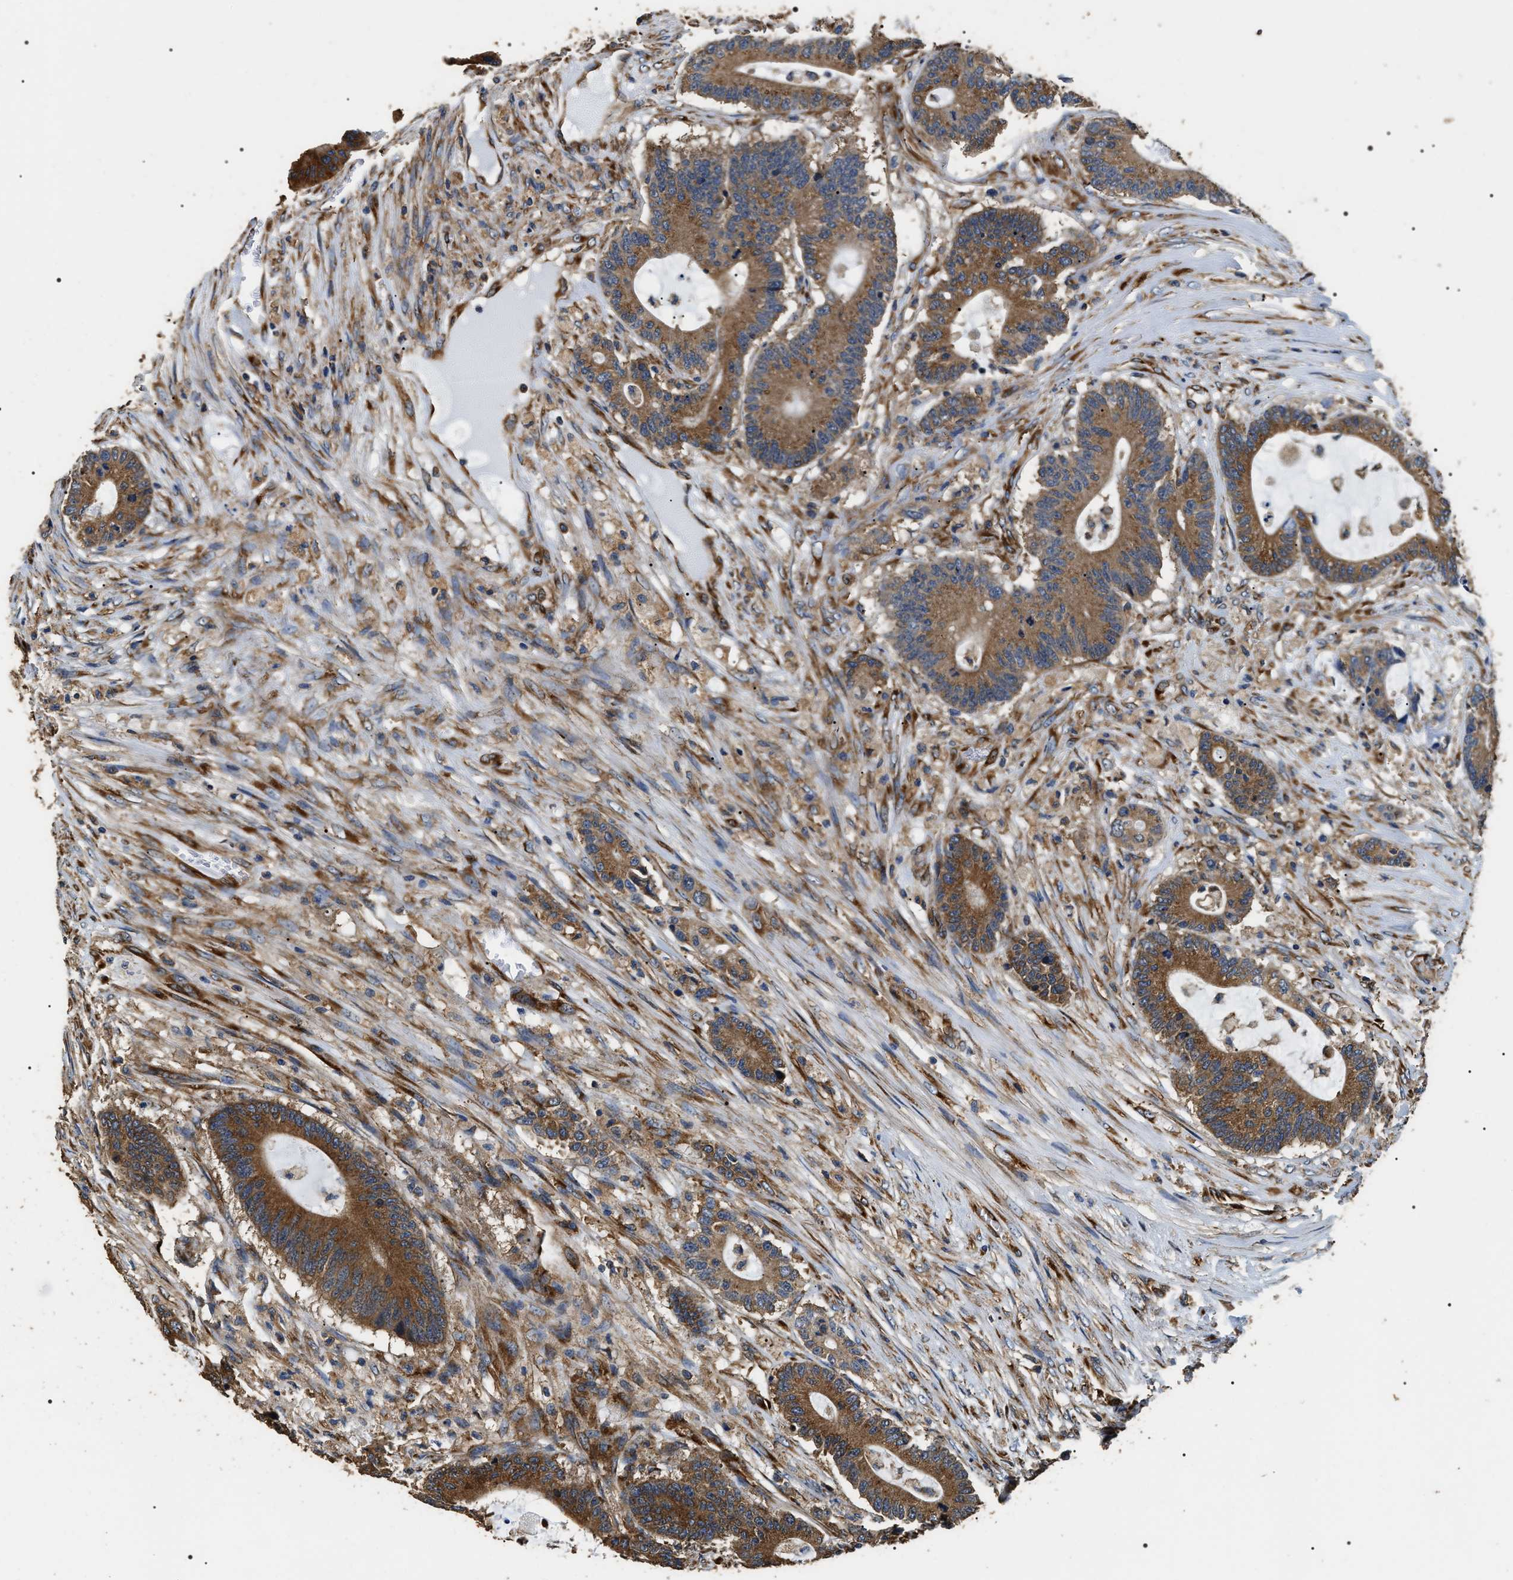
{"staining": {"intensity": "moderate", "quantity": ">75%", "location": "cytoplasmic/membranous"}, "tissue": "colorectal cancer", "cell_type": "Tumor cells", "image_type": "cancer", "snomed": [{"axis": "morphology", "description": "Adenocarcinoma, NOS"}, {"axis": "topography", "description": "Colon"}], "caption": "Colorectal cancer (adenocarcinoma) stained for a protein reveals moderate cytoplasmic/membranous positivity in tumor cells.", "gene": "KTN1", "patient": {"sex": "female", "age": 84}}